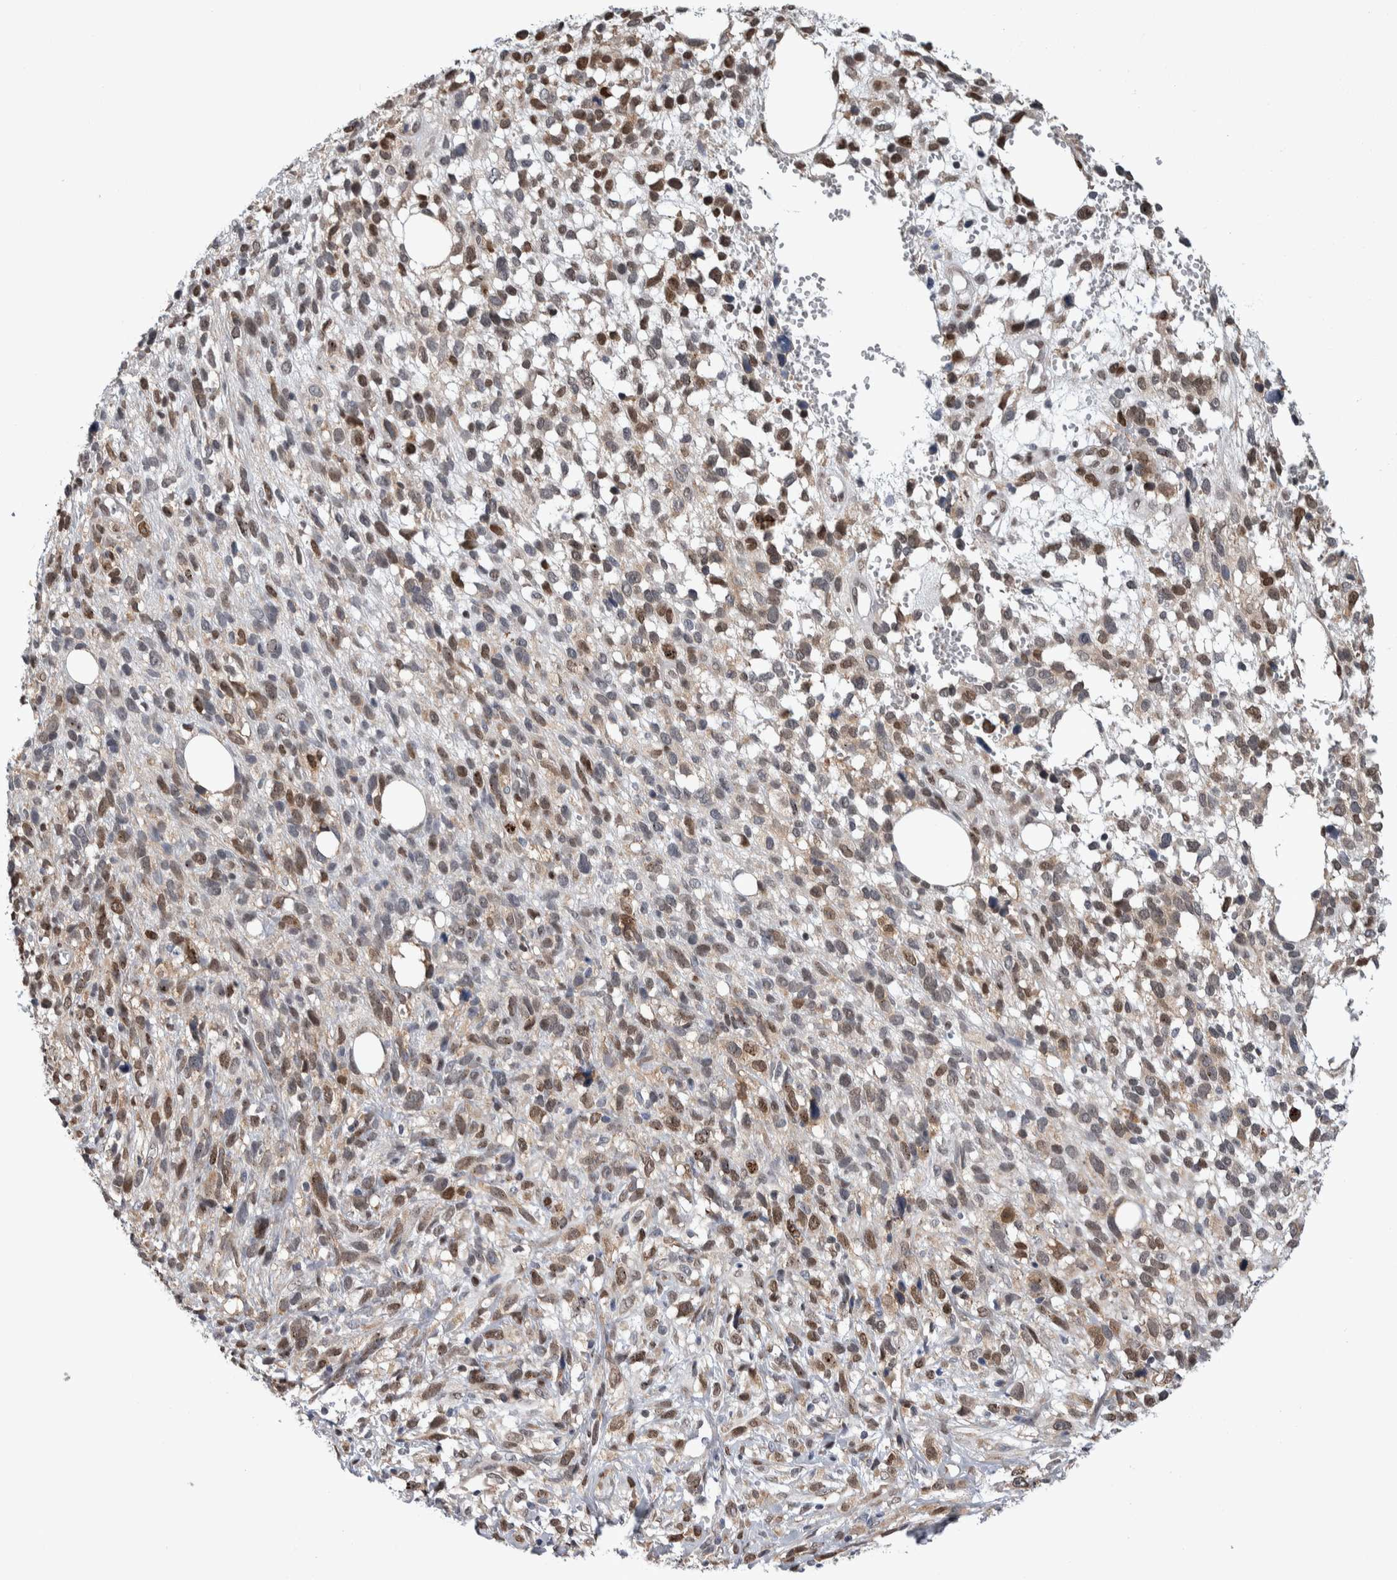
{"staining": {"intensity": "moderate", "quantity": "<25%", "location": "nuclear"}, "tissue": "melanoma", "cell_type": "Tumor cells", "image_type": "cancer", "snomed": [{"axis": "morphology", "description": "Malignant melanoma, NOS"}, {"axis": "topography", "description": "Skin"}], "caption": "Immunohistochemistry (IHC) staining of melanoma, which exhibits low levels of moderate nuclear positivity in approximately <25% of tumor cells indicating moderate nuclear protein staining. The staining was performed using DAB (3,3'-diaminobenzidine) (brown) for protein detection and nuclei were counterstained in hematoxylin (blue).", "gene": "TAX1BP1", "patient": {"sex": "female", "age": 55}}